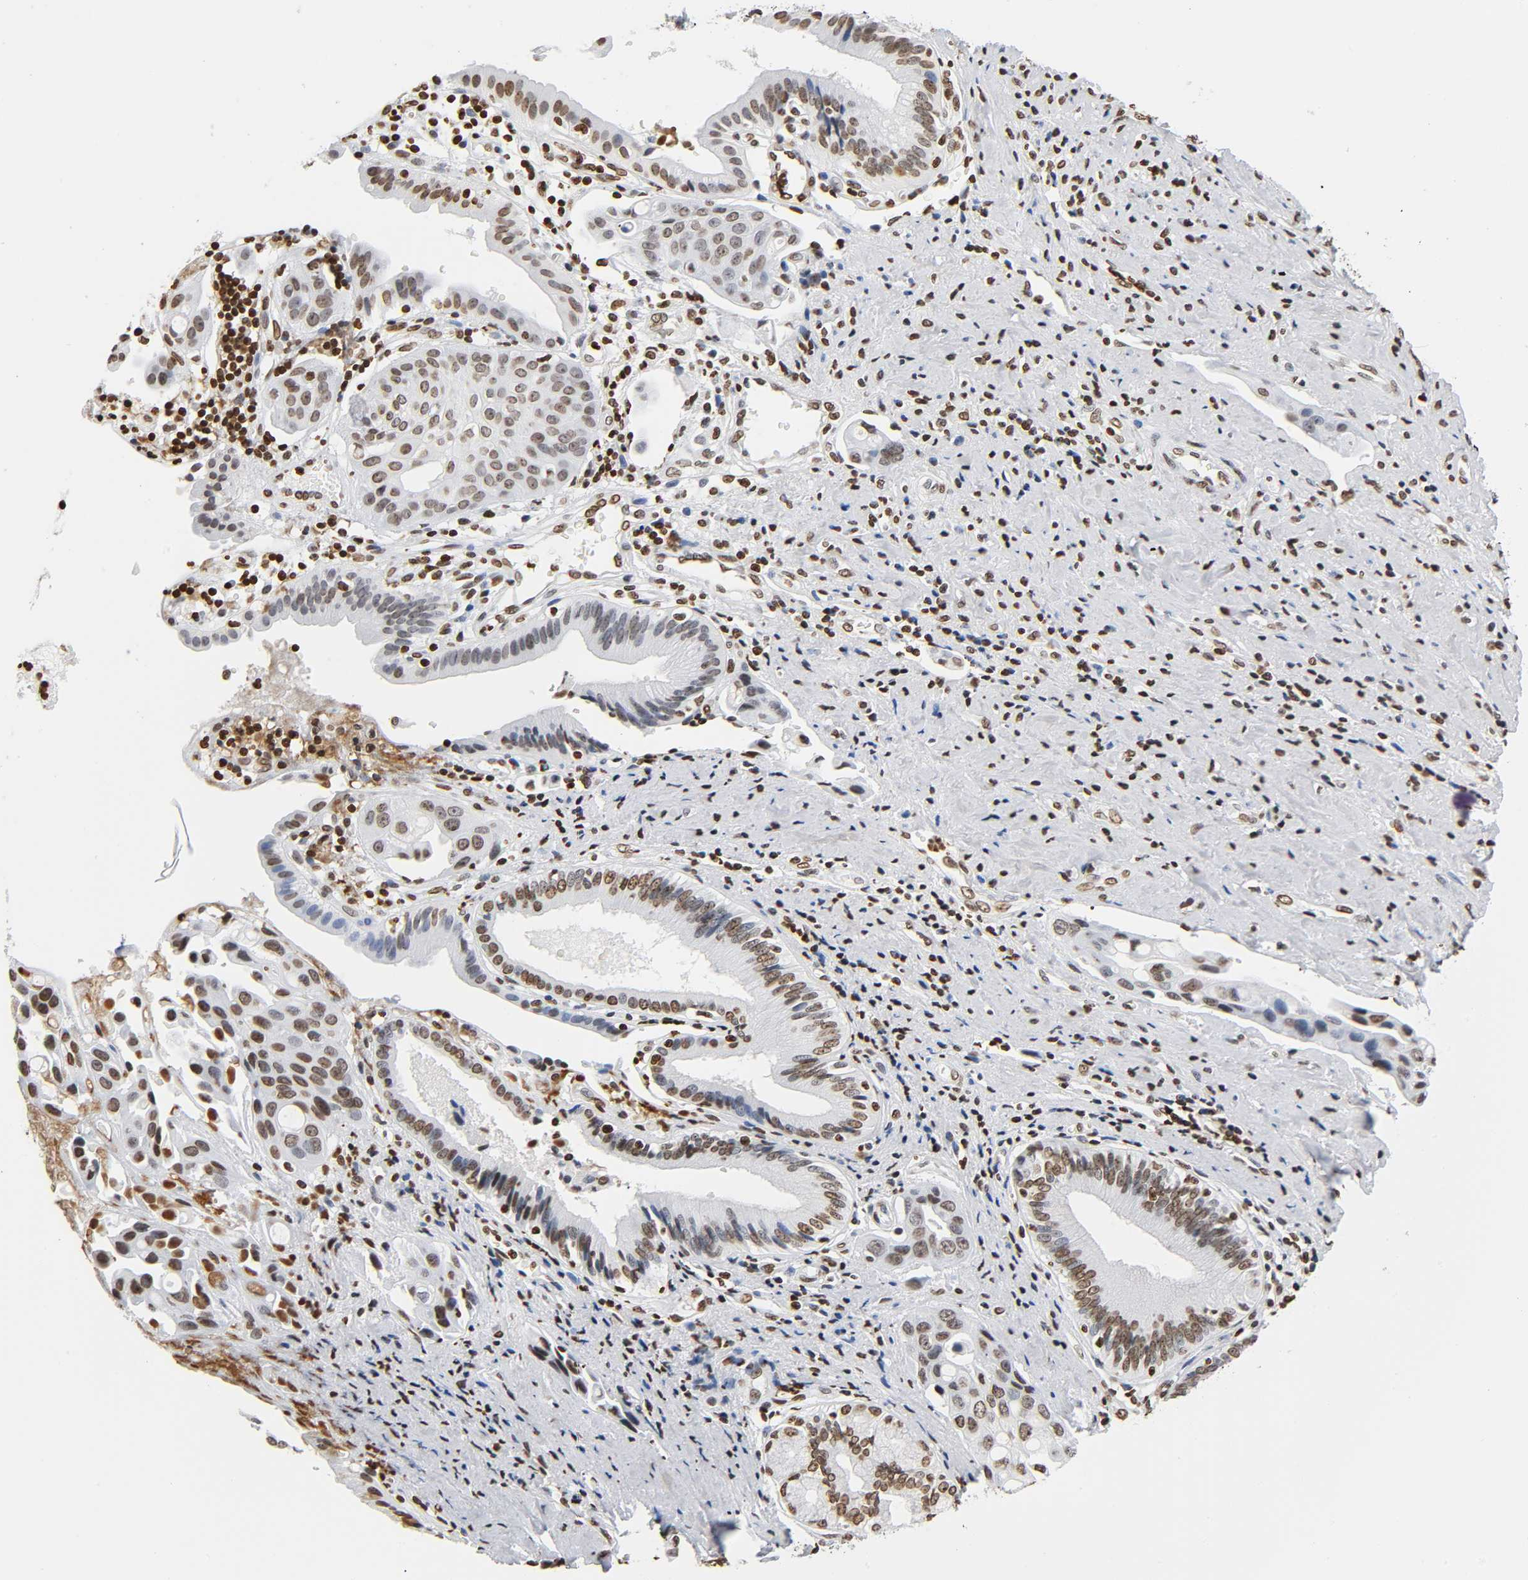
{"staining": {"intensity": "moderate", "quantity": ">75%", "location": "nuclear"}, "tissue": "pancreatic cancer", "cell_type": "Tumor cells", "image_type": "cancer", "snomed": [{"axis": "morphology", "description": "Adenocarcinoma, NOS"}, {"axis": "topography", "description": "Pancreas"}], "caption": "This is an image of immunohistochemistry (IHC) staining of pancreatic adenocarcinoma, which shows moderate staining in the nuclear of tumor cells.", "gene": "HOXA6", "patient": {"sex": "female", "age": 60}}